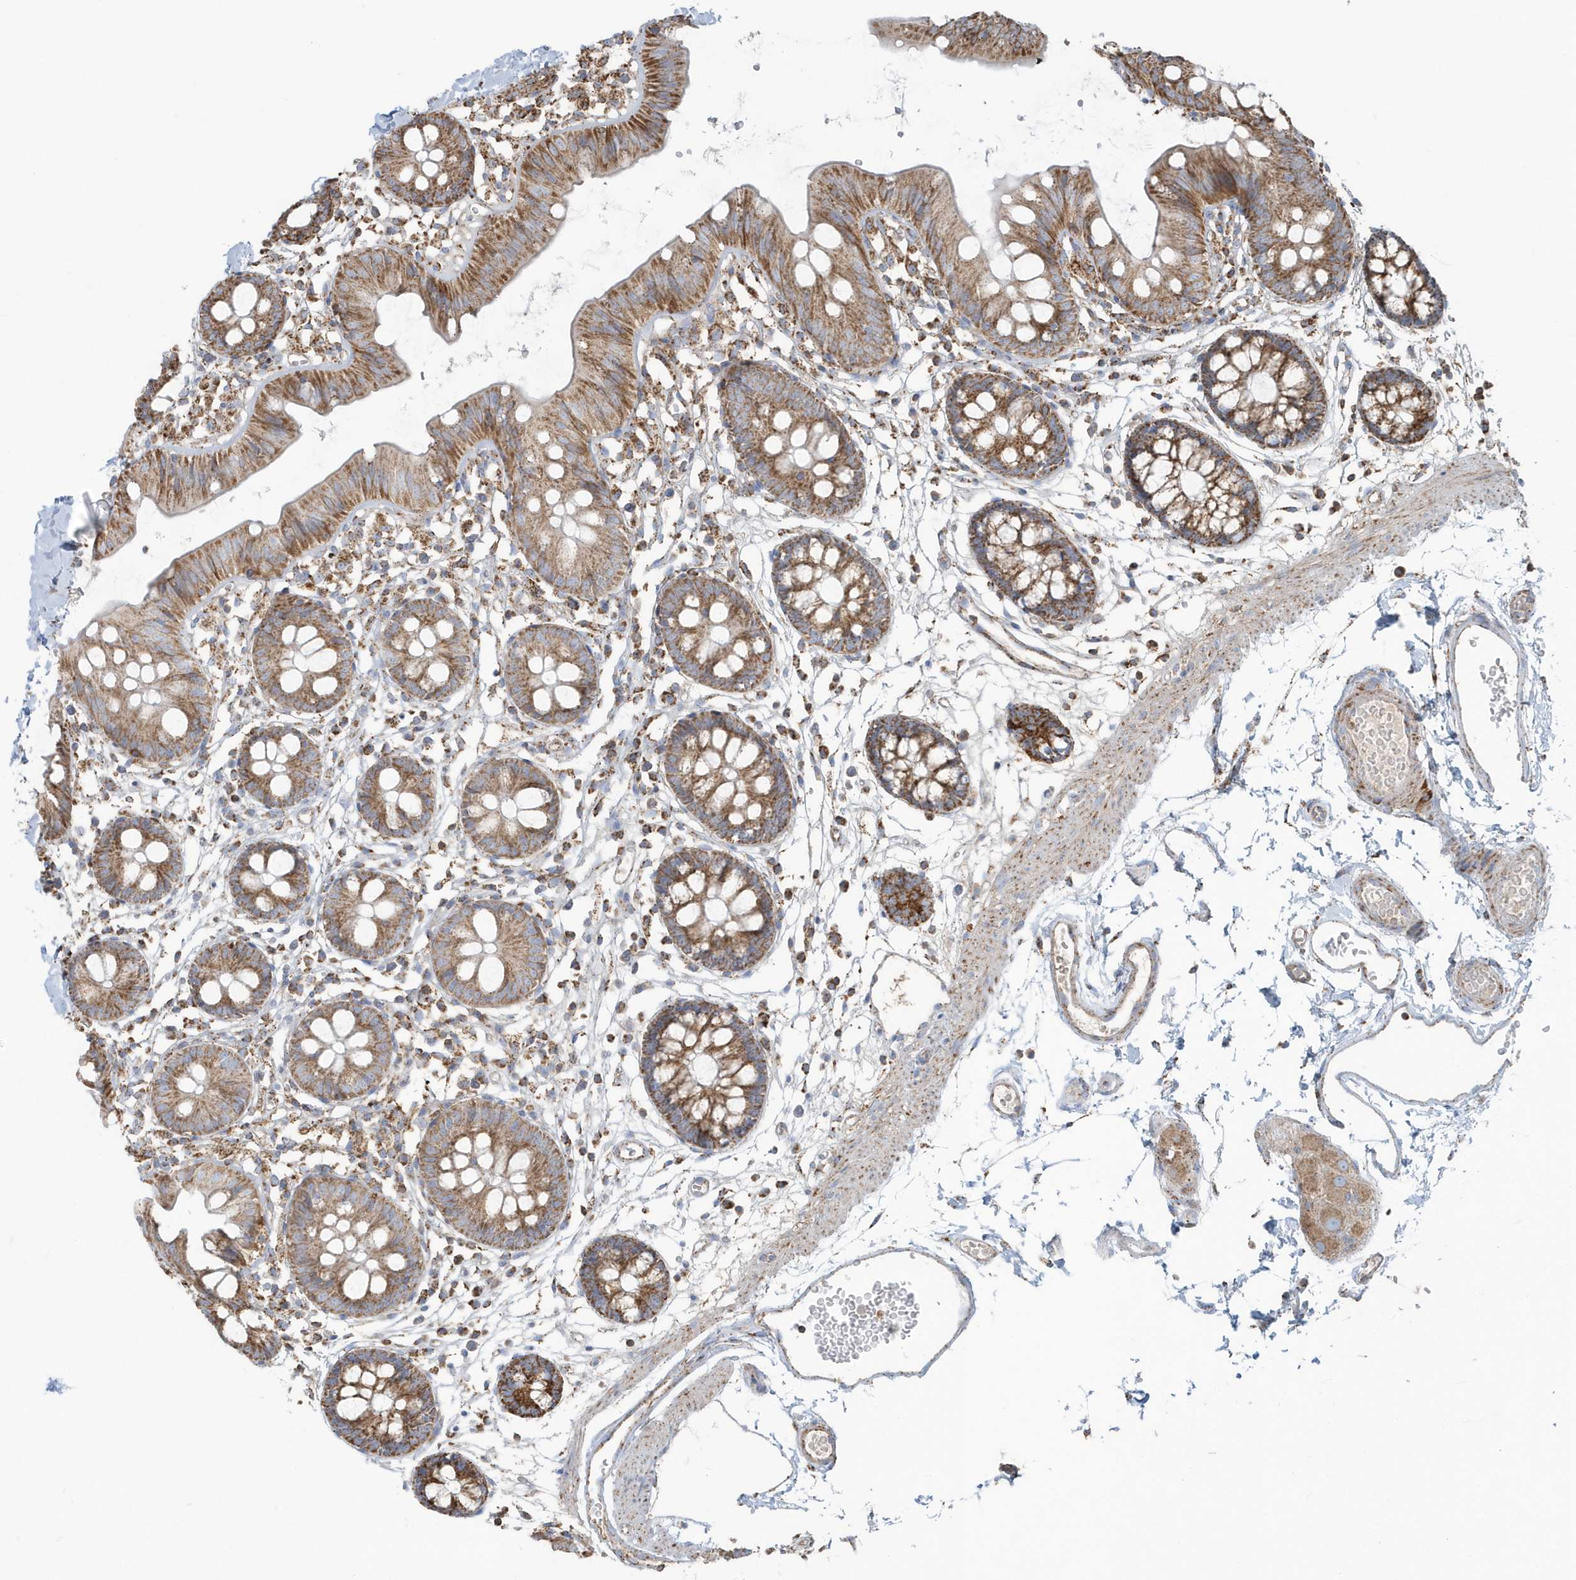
{"staining": {"intensity": "moderate", "quantity": "25%-75%", "location": "cytoplasmic/membranous"}, "tissue": "colon", "cell_type": "Endothelial cells", "image_type": "normal", "snomed": [{"axis": "morphology", "description": "Normal tissue, NOS"}, {"axis": "topography", "description": "Colon"}], "caption": "Colon was stained to show a protein in brown. There is medium levels of moderate cytoplasmic/membranous staining in approximately 25%-75% of endothelial cells.", "gene": "RAB11FIP3", "patient": {"sex": "male", "age": 56}}